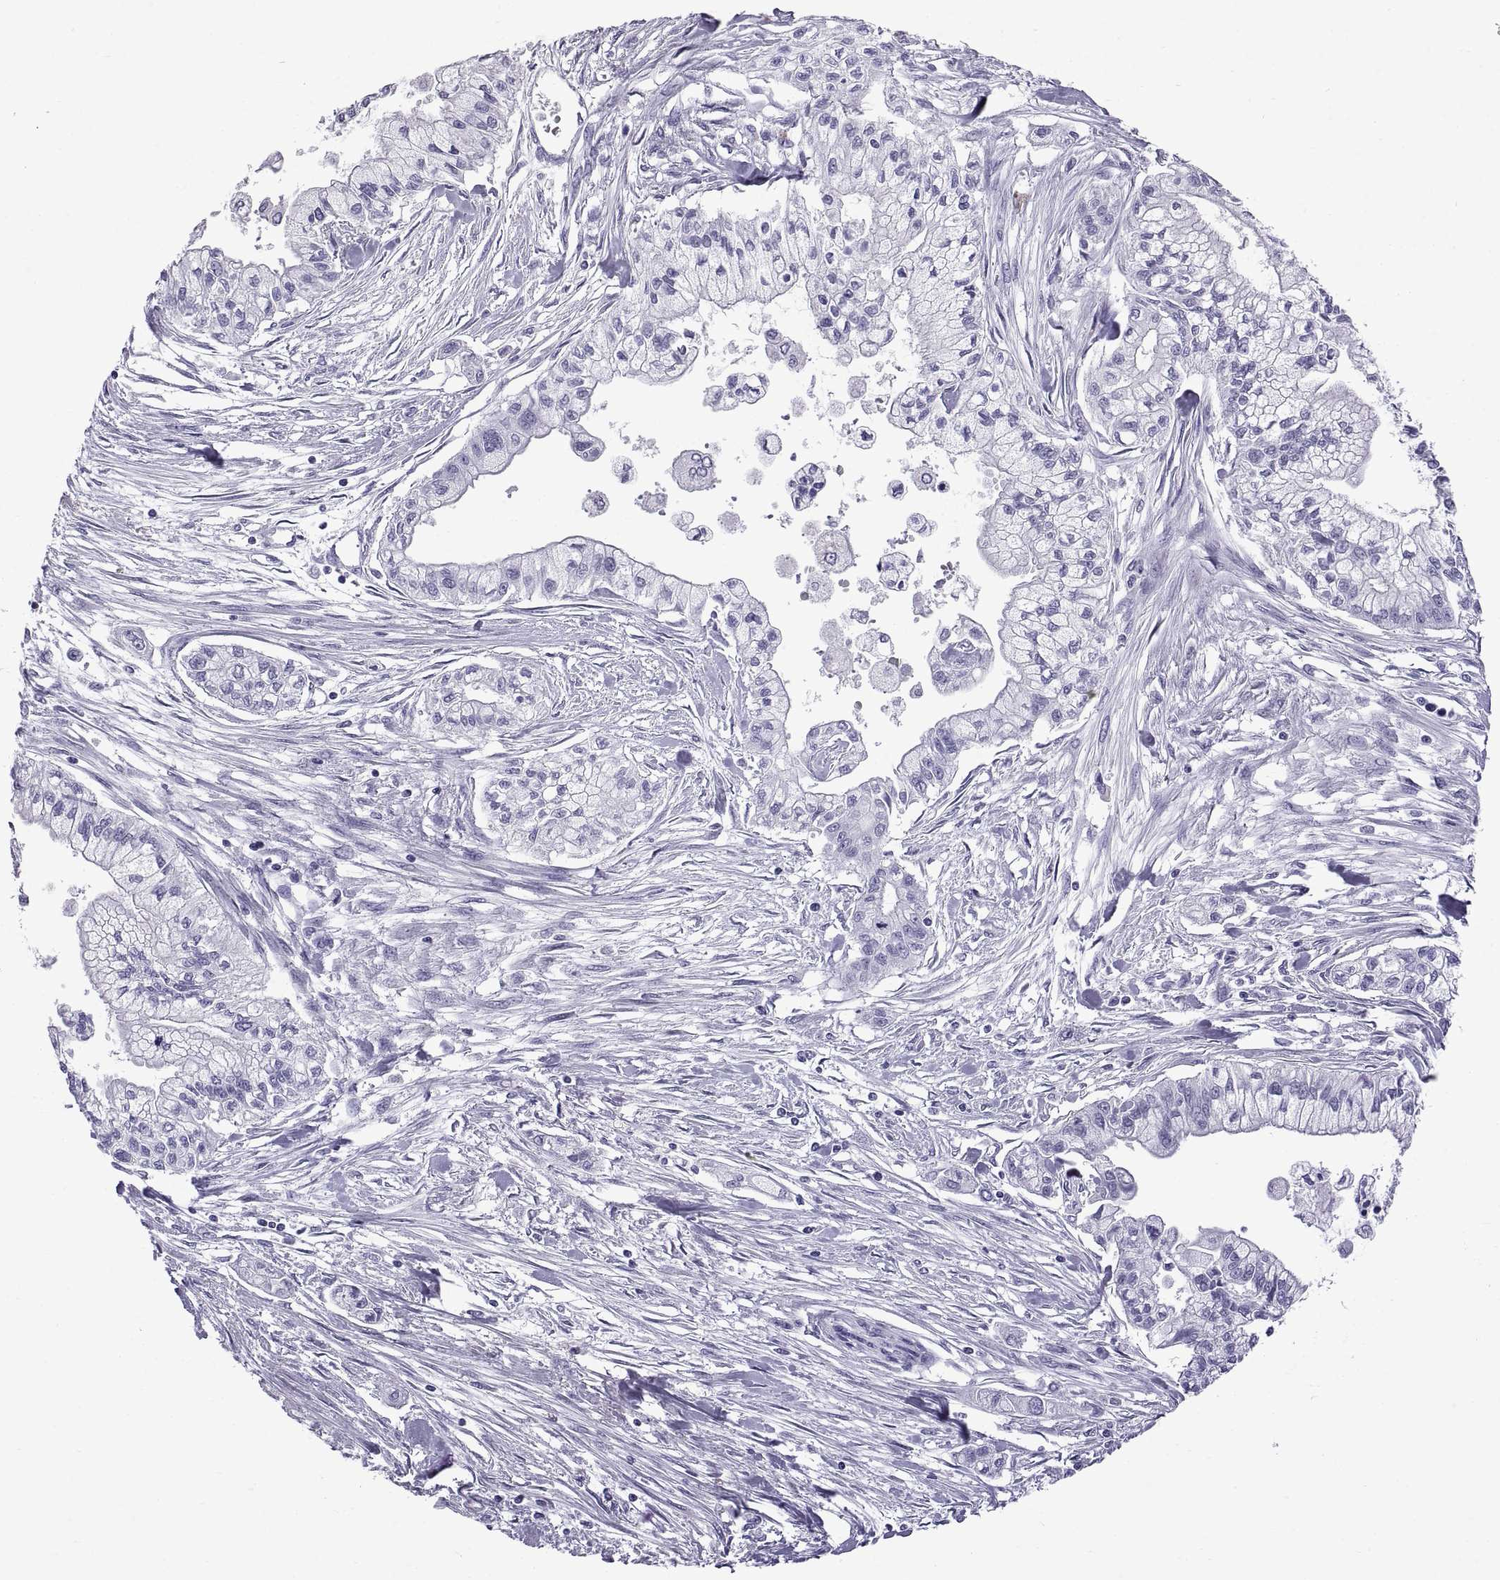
{"staining": {"intensity": "negative", "quantity": "none", "location": "none"}, "tissue": "pancreatic cancer", "cell_type": "Tumor cells", "image_type": "cancer", "snomed": [{"axis": "morphology", "description": "Adenocarcinoma, NOS"}, {"axis": "topography", "description": "Pancreas"}], "caption": "High power microscopy image of an immunohistochemistry photomicrograph of adenocarcinoma (pancreatic), revealing no significant positivity in tumor cells. (Brightfield microscopy of DAB (3,3'-diaminobenzidine) immunohistochemistry at high magnification).", "gene": "SPDYE1", "patient": {"sex": "male", "age": 54}}